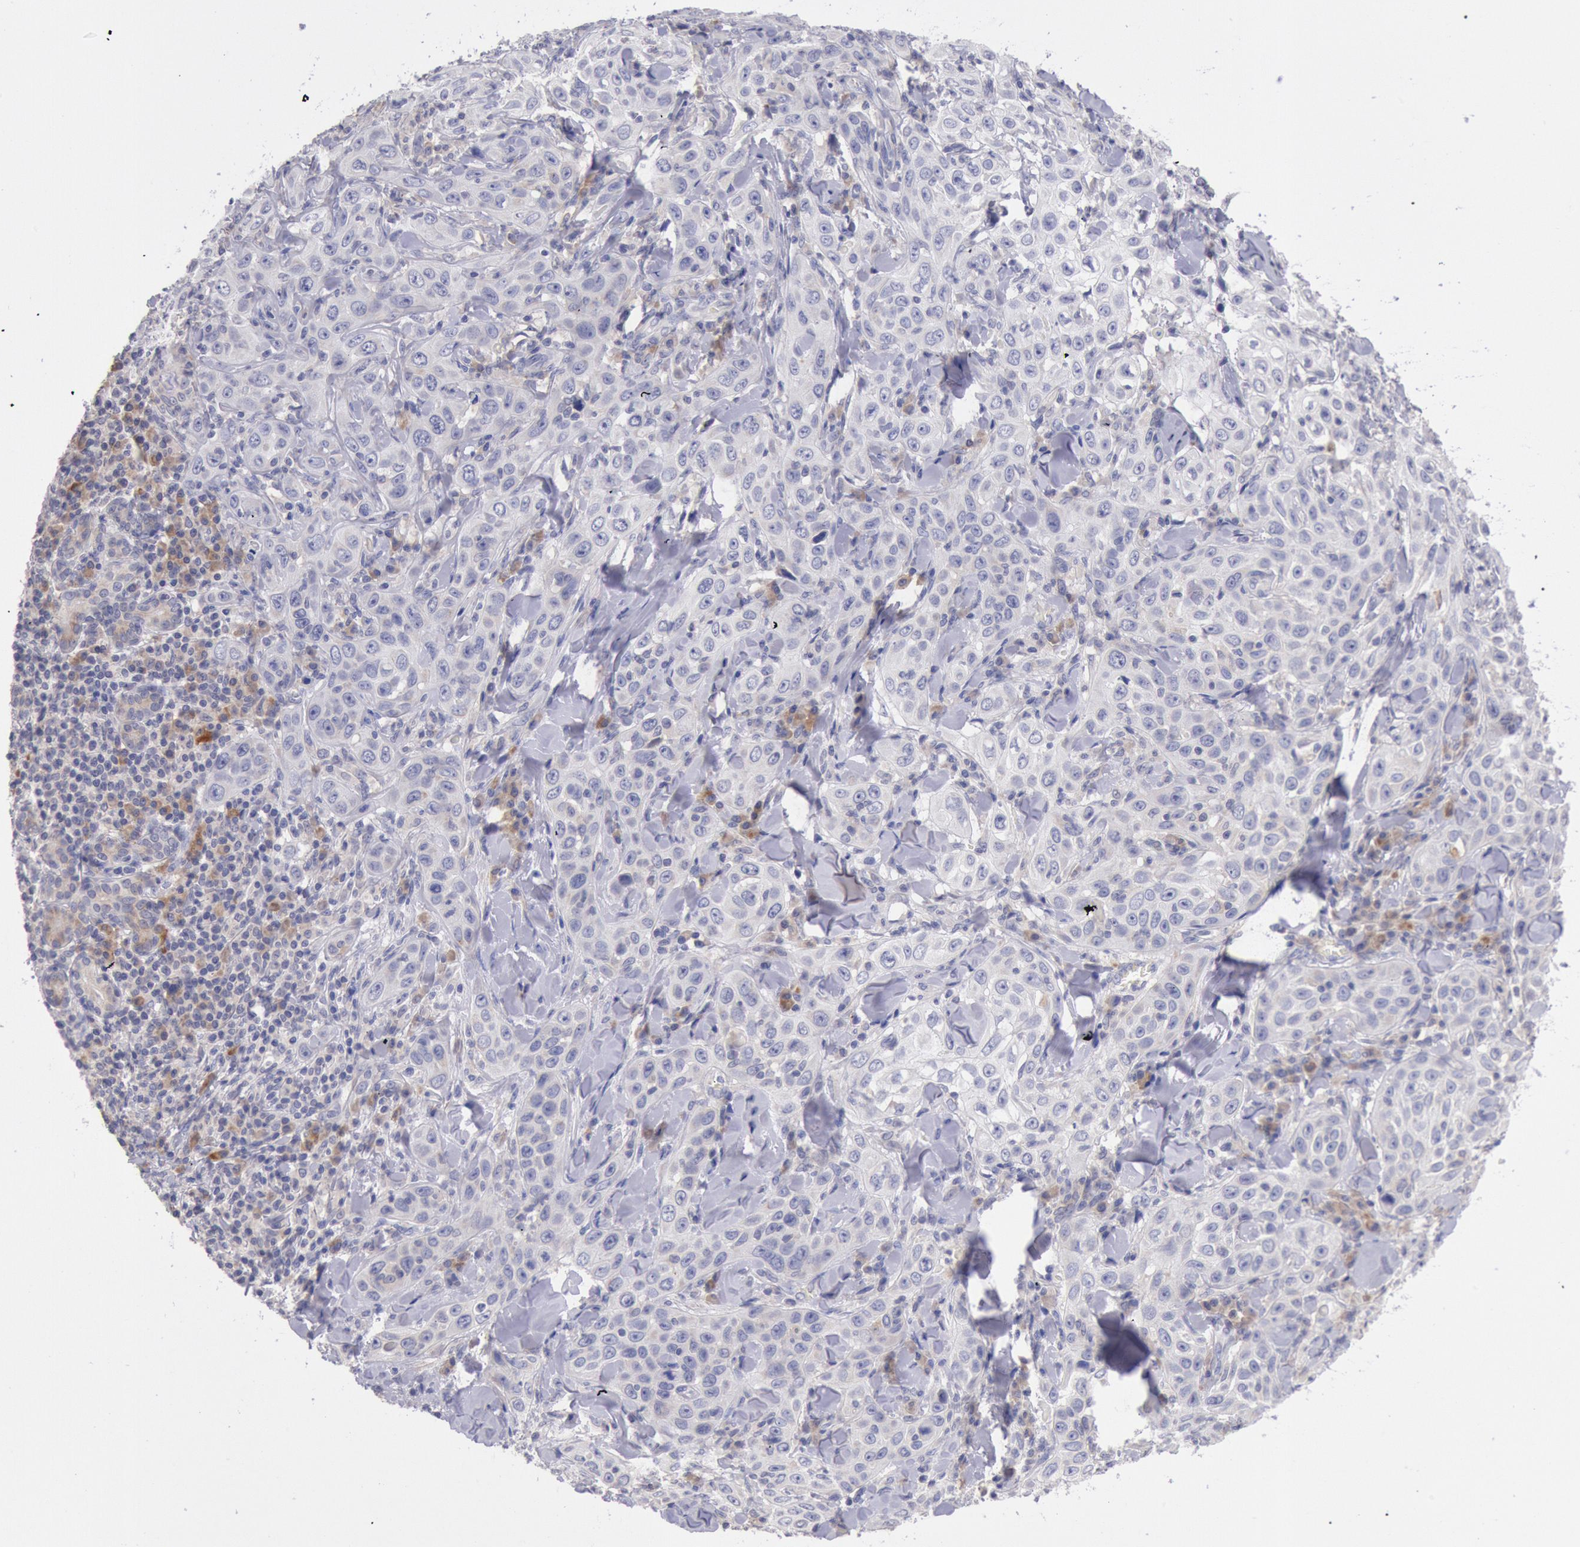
{"staining": {"intensity": "negative", "quantity": "none", "location": "none"}, "tissue": "skin cancer", "cell_type": "Tumor cells", "image_type": "cancer", "snomed": [{"axis": "morphology", "description": "Squamous cell carcinoma, NOS"}, {"axis": "topography", "description": "Skin"}], "caption": "Histopathology image shows no protein staining in tumor cells of squamous cell carcinoma (skin) tissue.", "gene": "GAL3ST1", "patient": {"sex": "male", "age": 84}}